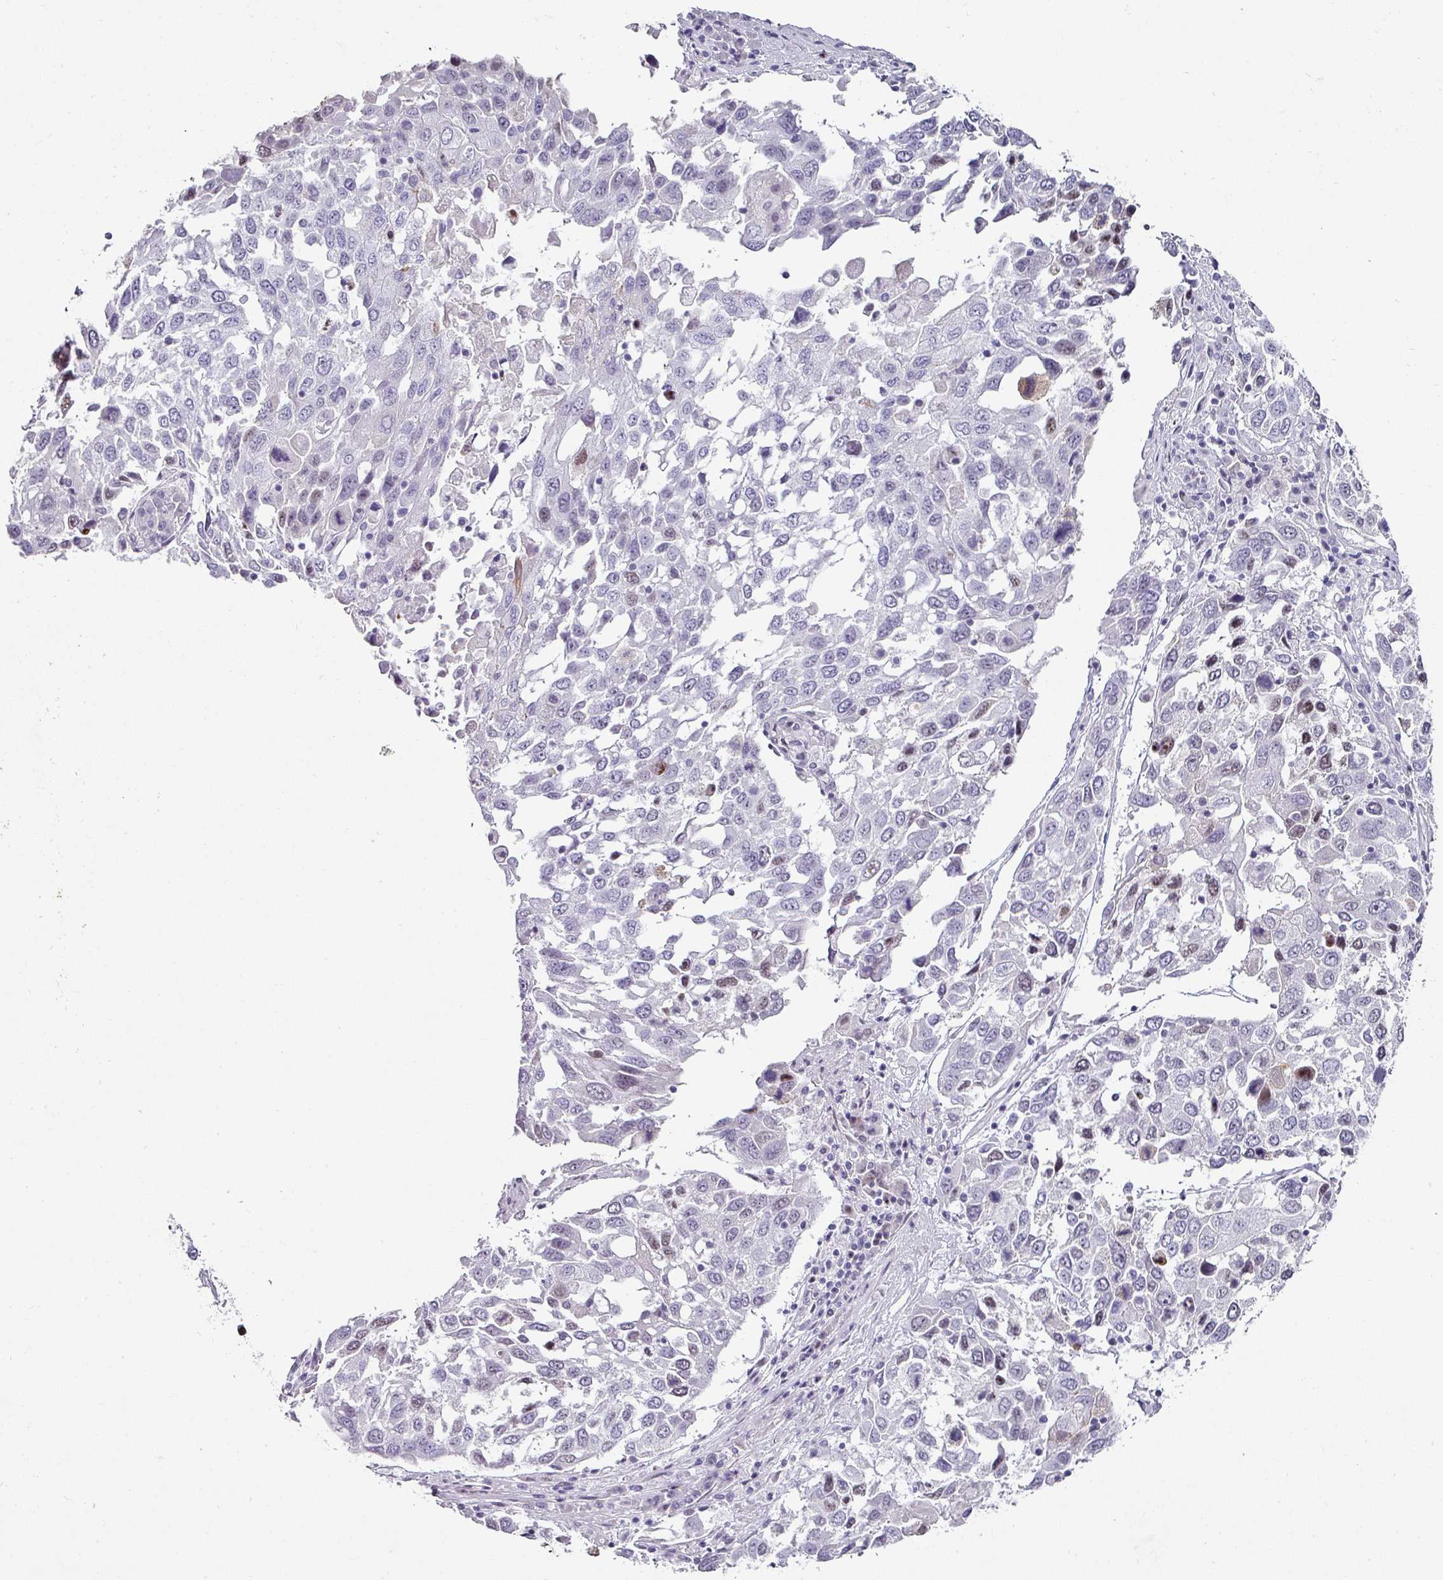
{"staining": {"intensity": "weak", "quantity": "<25%", "location": "nuclear"}, "tissue": "lung cancer", "cell_type": "Tumor cells", "image_type": "cancer", "snomed": [{"axis": "morphology", "description": "Squamous cell carcinoma, NOS"}, {"axis": "topography", "description": "Lung"}], "caption": "High magnification brightfield microscopy of lung cancer (squamous cell carcinoma) stained with DAB (3,3'-diaminobenzidine) (brown) and counterstained with hematoxylin (blue): tumor cells show no significant positivity.", "gene": "TRA2A", "patient": {"sex": "male", "age": 65}}